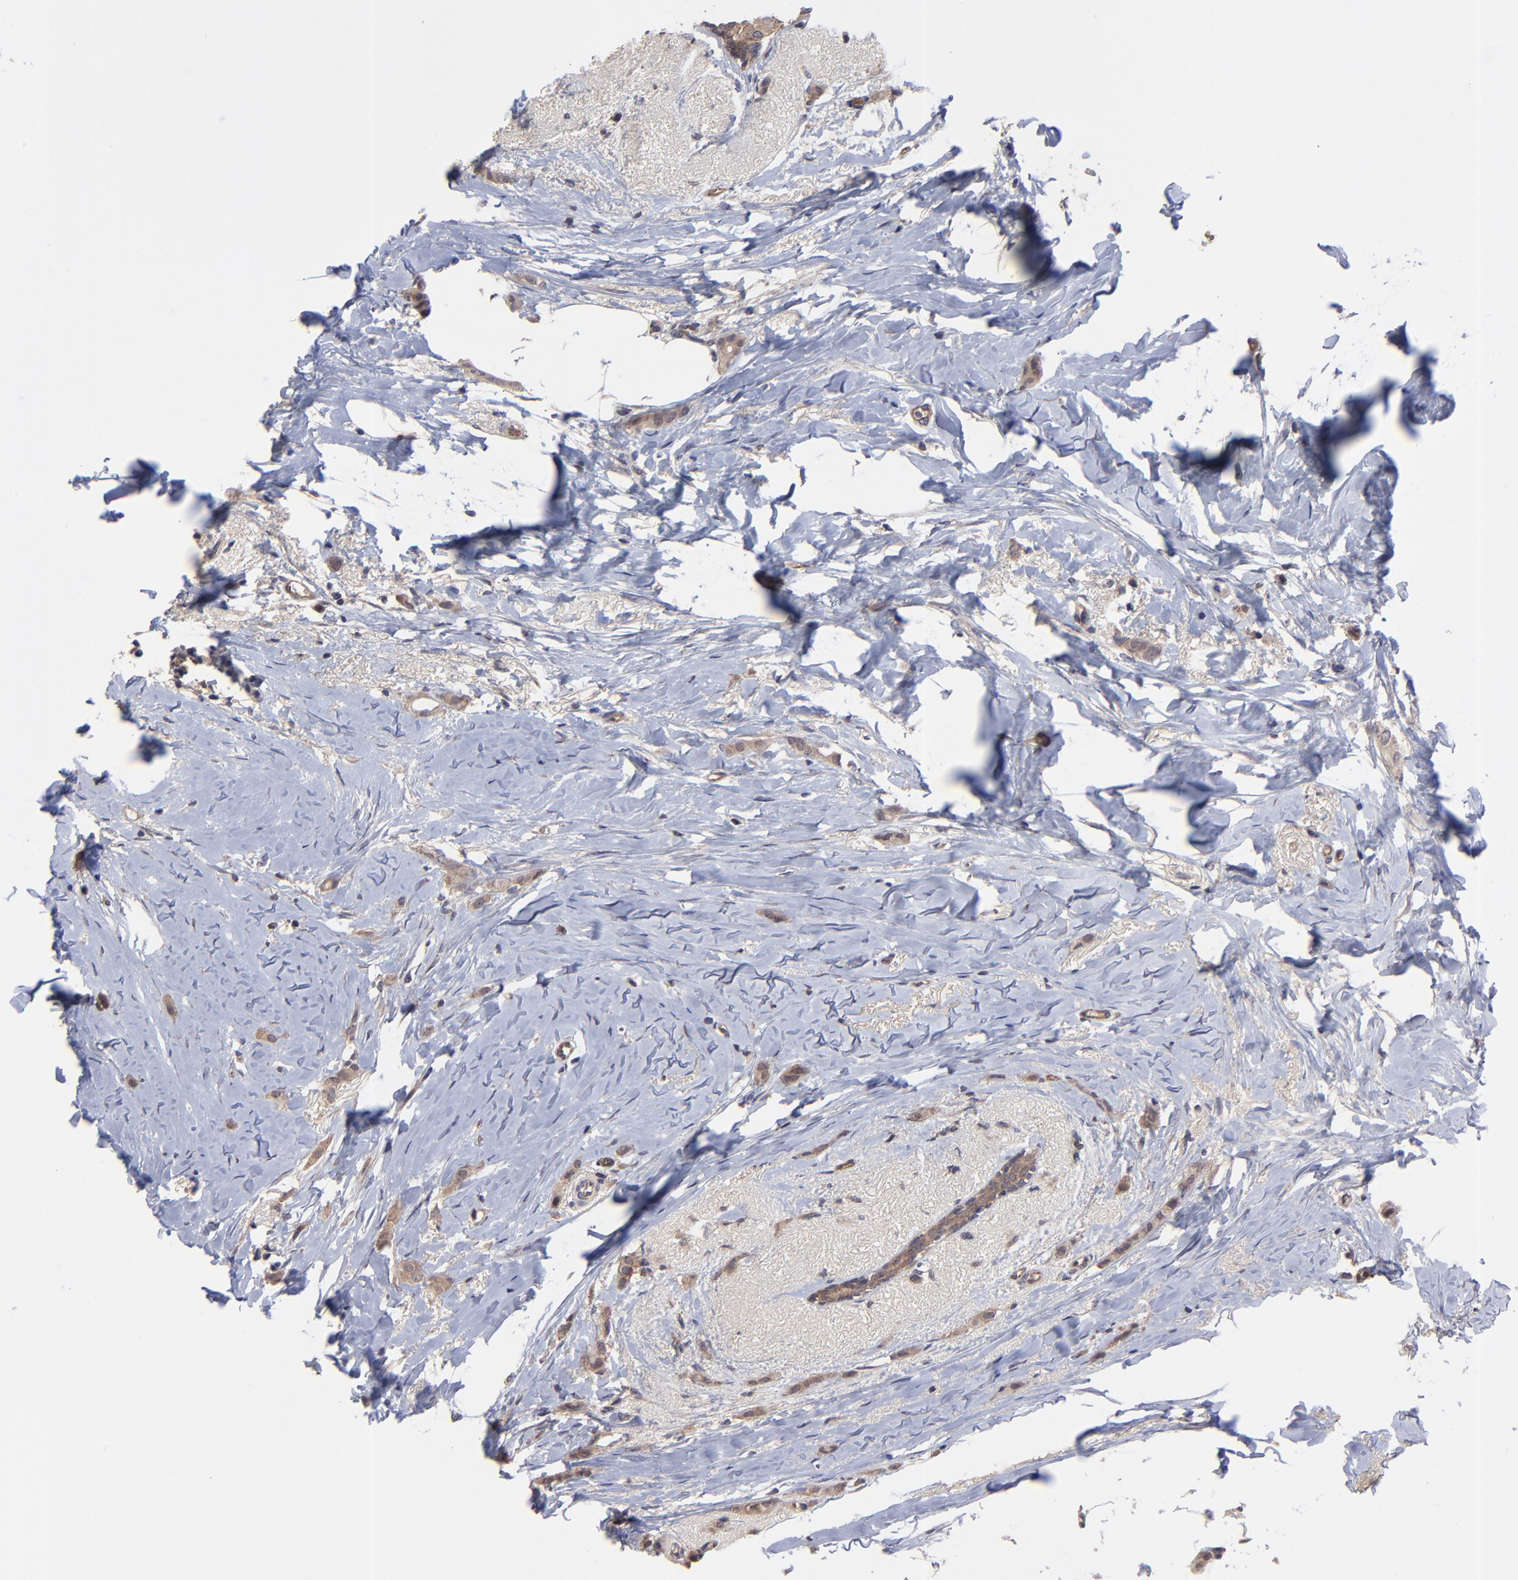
{"staining": {"intensity": "moderate", "quantity": "25%-75%", "location": "cytoplasmic/membranous"}, "tissue": "breast cancer", "cell_type": "Tumor cells", "image_type": "cancer", "snomed": [{"axis": "morphology", "description": "Lobular carcinoma"}, {"axis": "topography", "description": "Breast"}], "caption": "Lobular carcinoma (breast) was stained to show a protein in brown. There is medium levels of moderate cytoplasmic/membranous positivity in approximately 25%-75% of tumor cells. (DAB = brown stain, brightfield microscopy at high magnification).", "gene": "ZNF780B", "patient": {"sex": "female", "age": 55}}